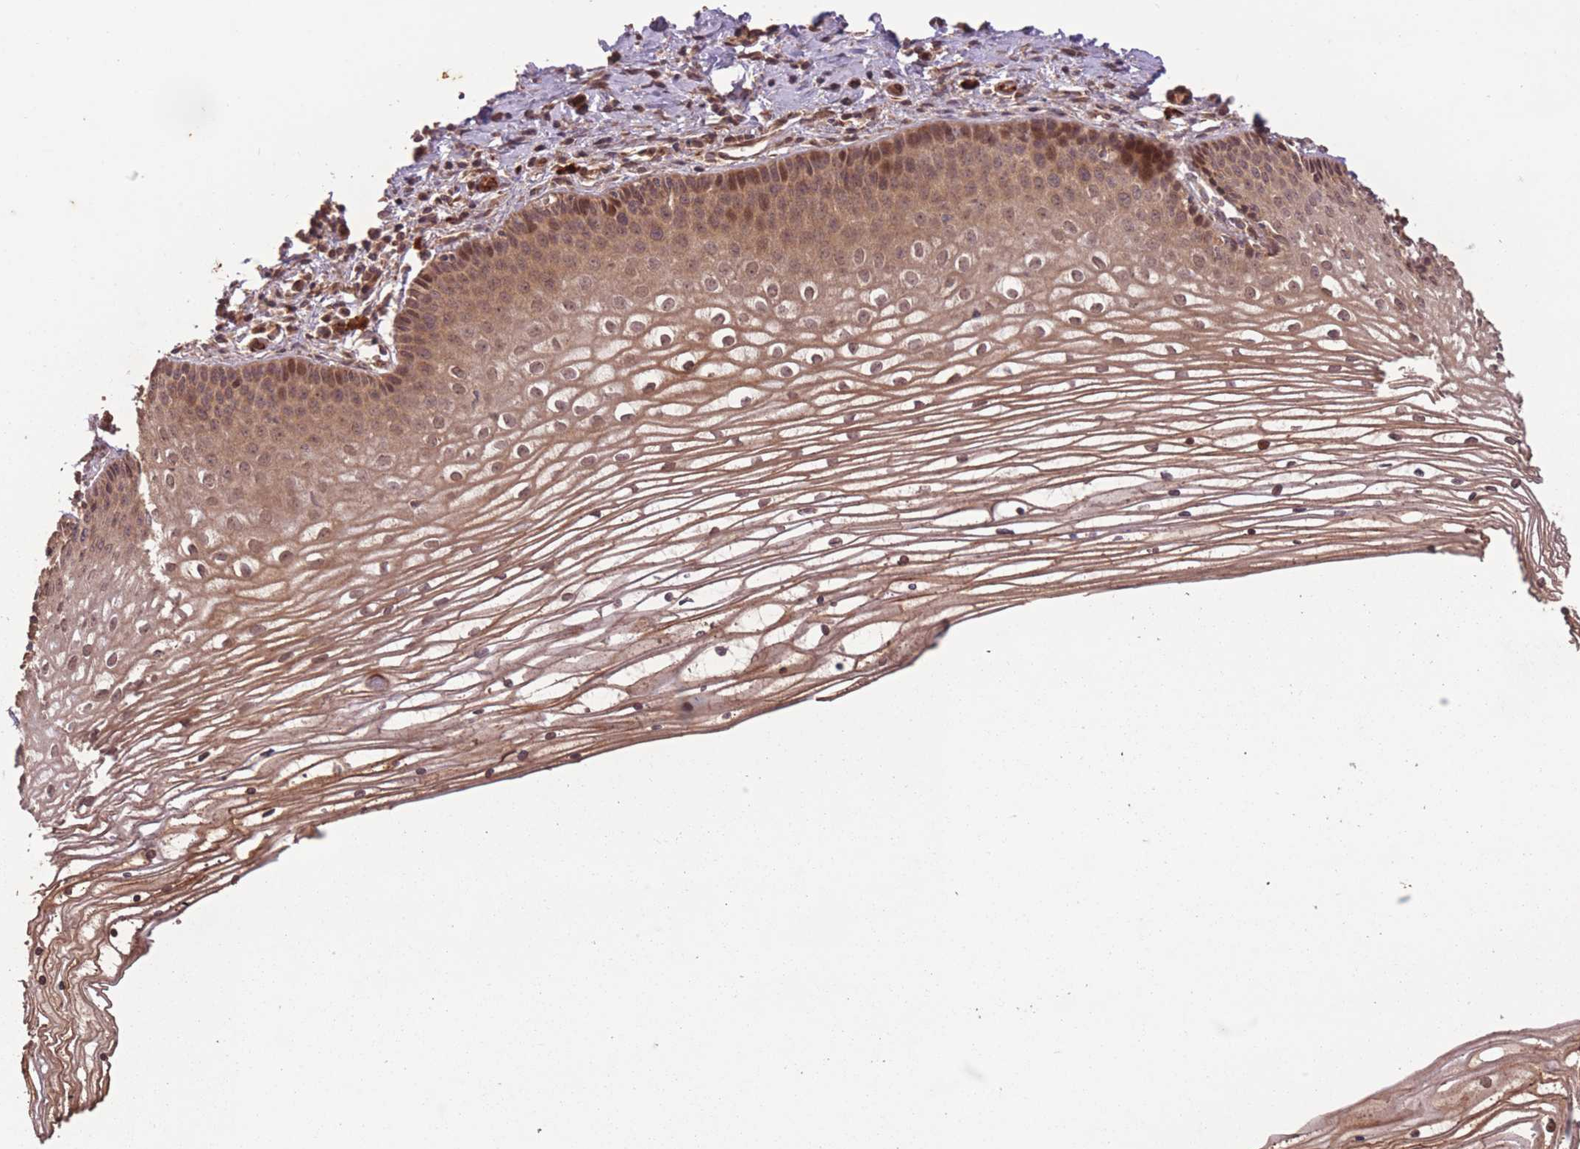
{"staining": {"intensity": "strong", "quantity": ">75%", "location": "cytoplasmic/membranous"}, "tissue": "cervix", "cell_type": "Glandular cells", "image_type": "normal", "snomed": [{"axis": "morphology", "description": "Normal tissue, NOS"}, {"axis": "topography", "description": "Cervix"}], "caption": "Cervix stained for a protein displays strong cytoplasmic/membranous positivity in glandular cells. (DAB = brown stain, brightfield microscopy at high magnification).", "gene": "ERBB3", "patient": {"sex": "female", "age": 47}}